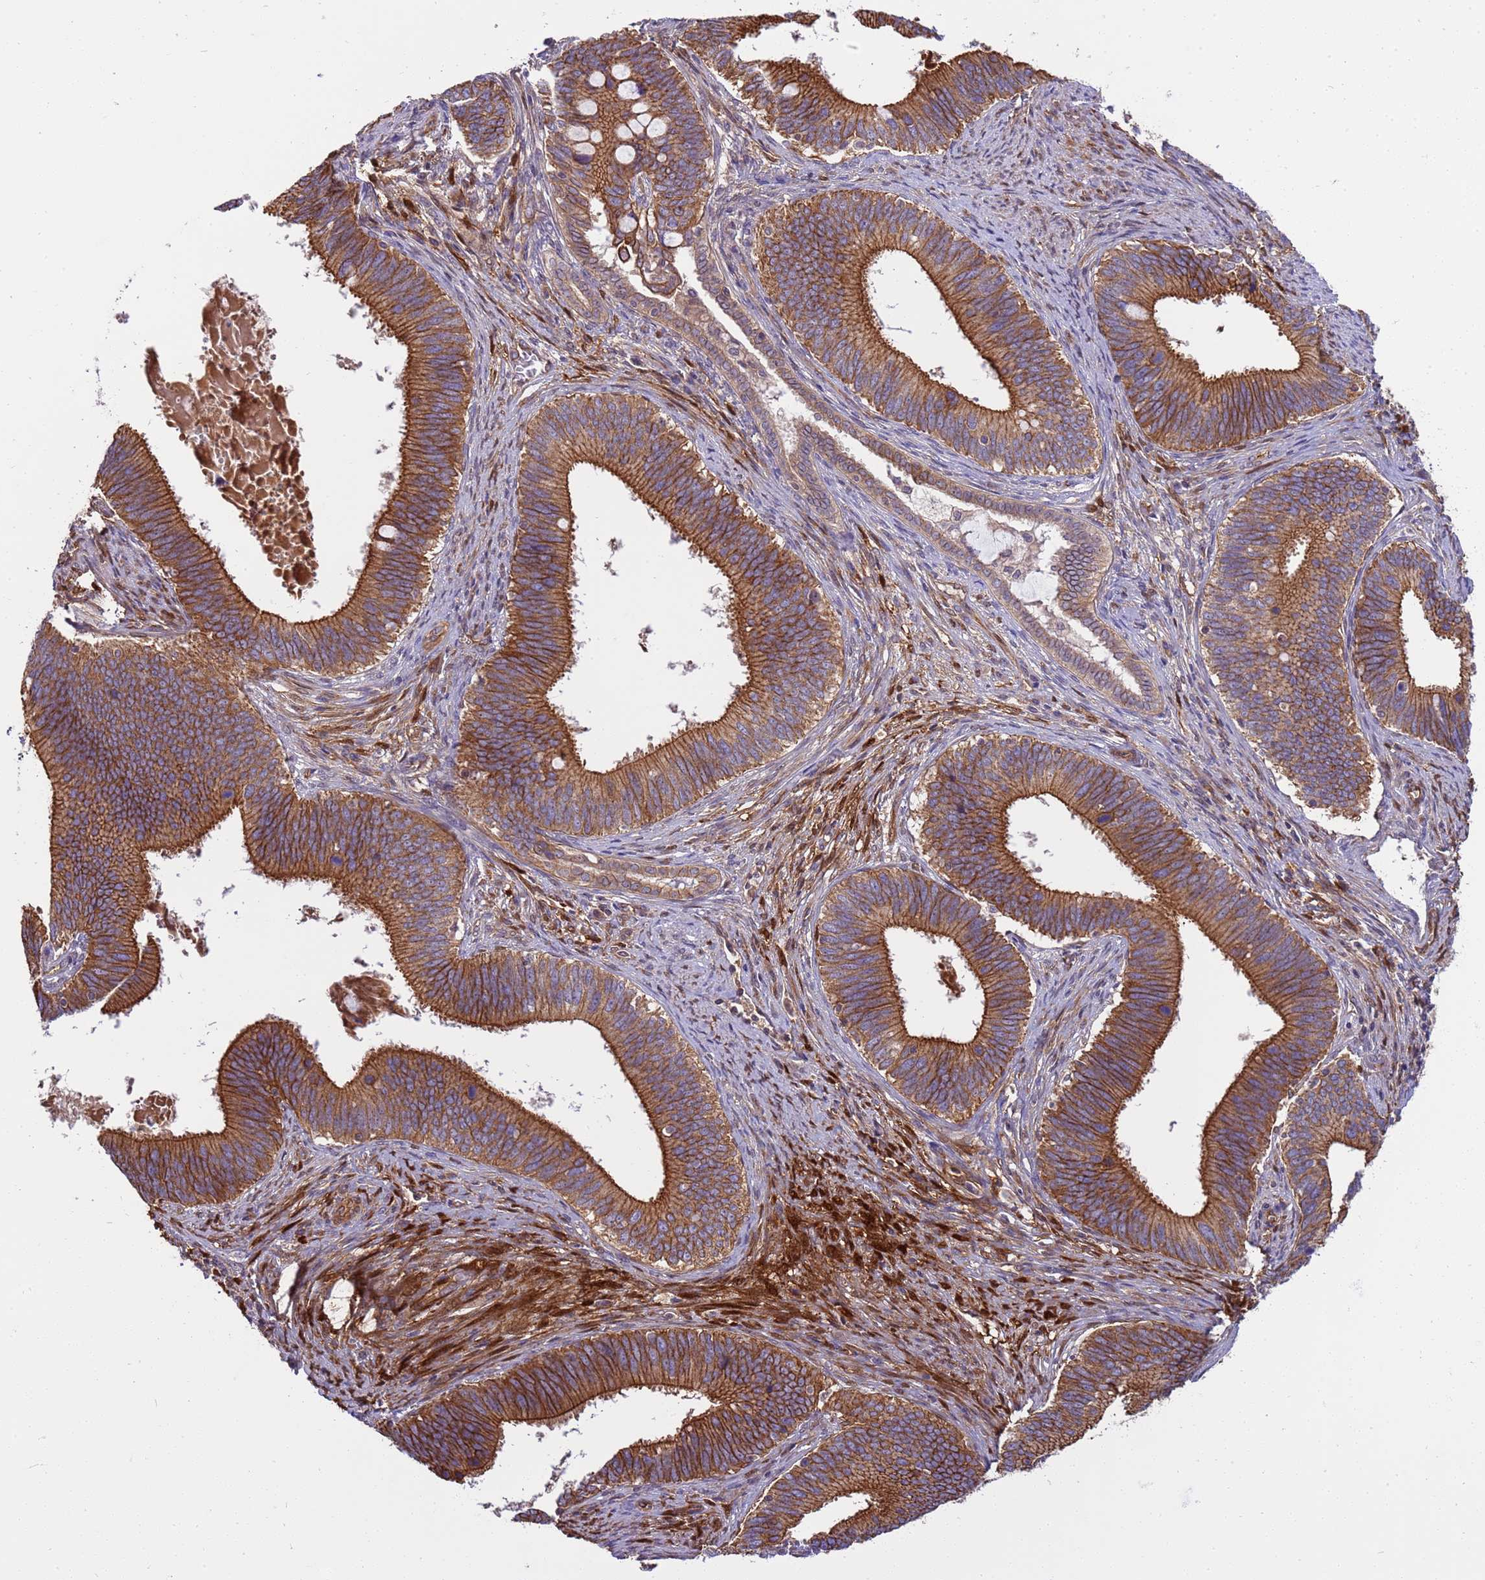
{"staining": {"intensity": "strong", "quantity": ">75%", "location": "cytoplasmic/membranous"}, "tissue": "cervical cancer", "cell_type": "Tumor cells", "image_type": "cancer", "snomed": [{"axis": "morphology", "description": "Adenocarcinoma, NOS"}, {"axis": "topography", "description": "Cervix"}], "caption": "Immunohistochemical staining of human adenocarcinoma (cervical) reveals high levels of strong cytoplasmic/membranous positivity in approximately >75% of tumor cells.", "gene": "SMCO3", "patient": {"sex": "female", "age": 42}}